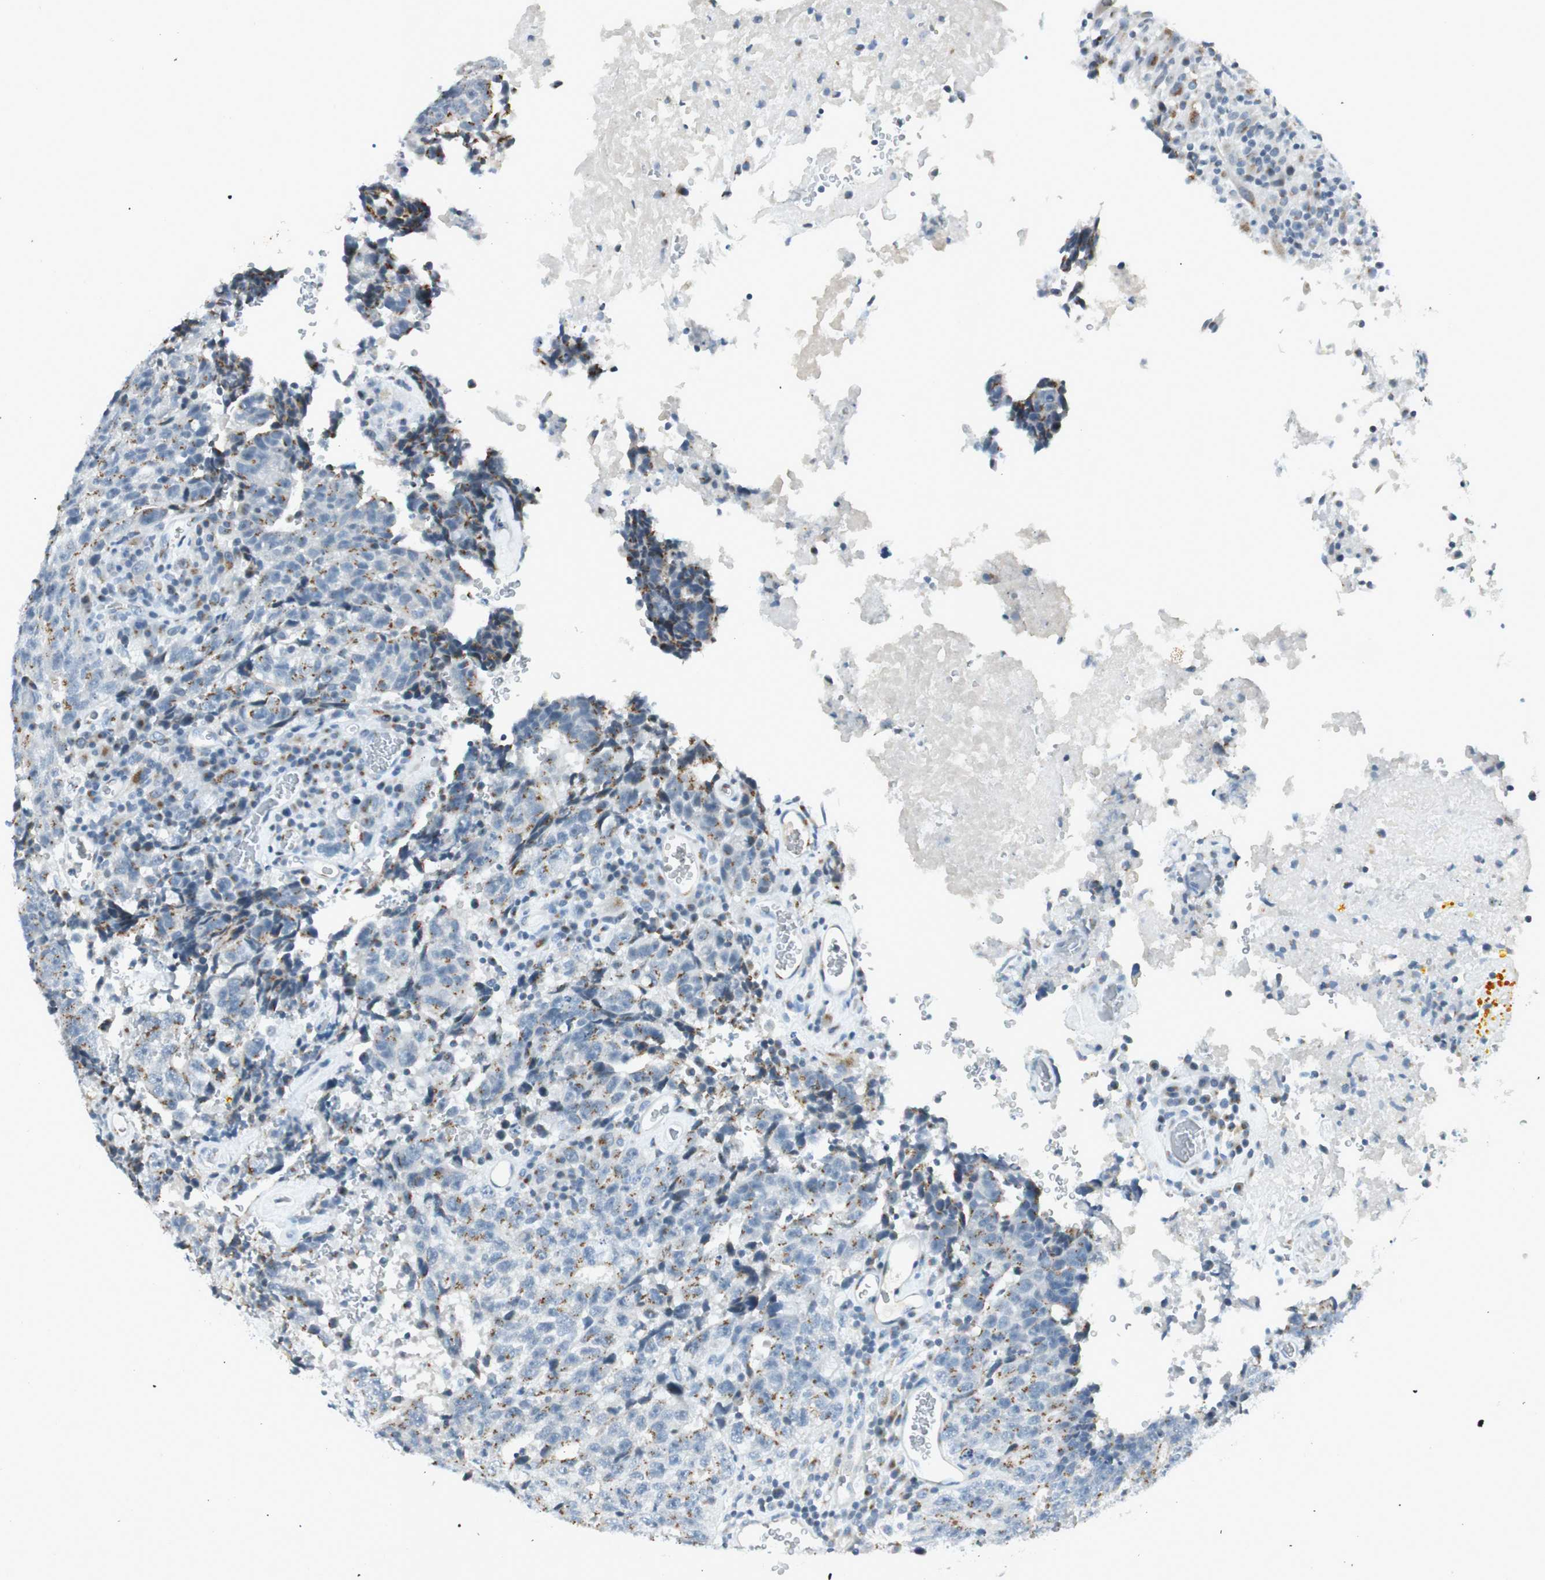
{"staining": {"intensity": "weak", "quantity": ">75%", "location": "cytoplasmic/membranous"}, "tissue": "testis cancer", "cell_type": "Tumor cells", "image_type": "cancer", "snomed": [{"axis": "morphology", "description": "Necrosis, NOS"}, {"axis": "morphology", "description": "Carcinoma, Embryonal, NOS"}, {"axis": "topography", "description": "Testis"}], "caption": "Protein expression by immunohistochemistry exhibits weak cytoplasmic/membranous positivity in approximately >75% of tumor cells in embryonal carcinoma (testis). (IHC, brightfield microscopy, high magnification).", "gene": "NEO1", "patient": {"sex": "male", "age": 19}}